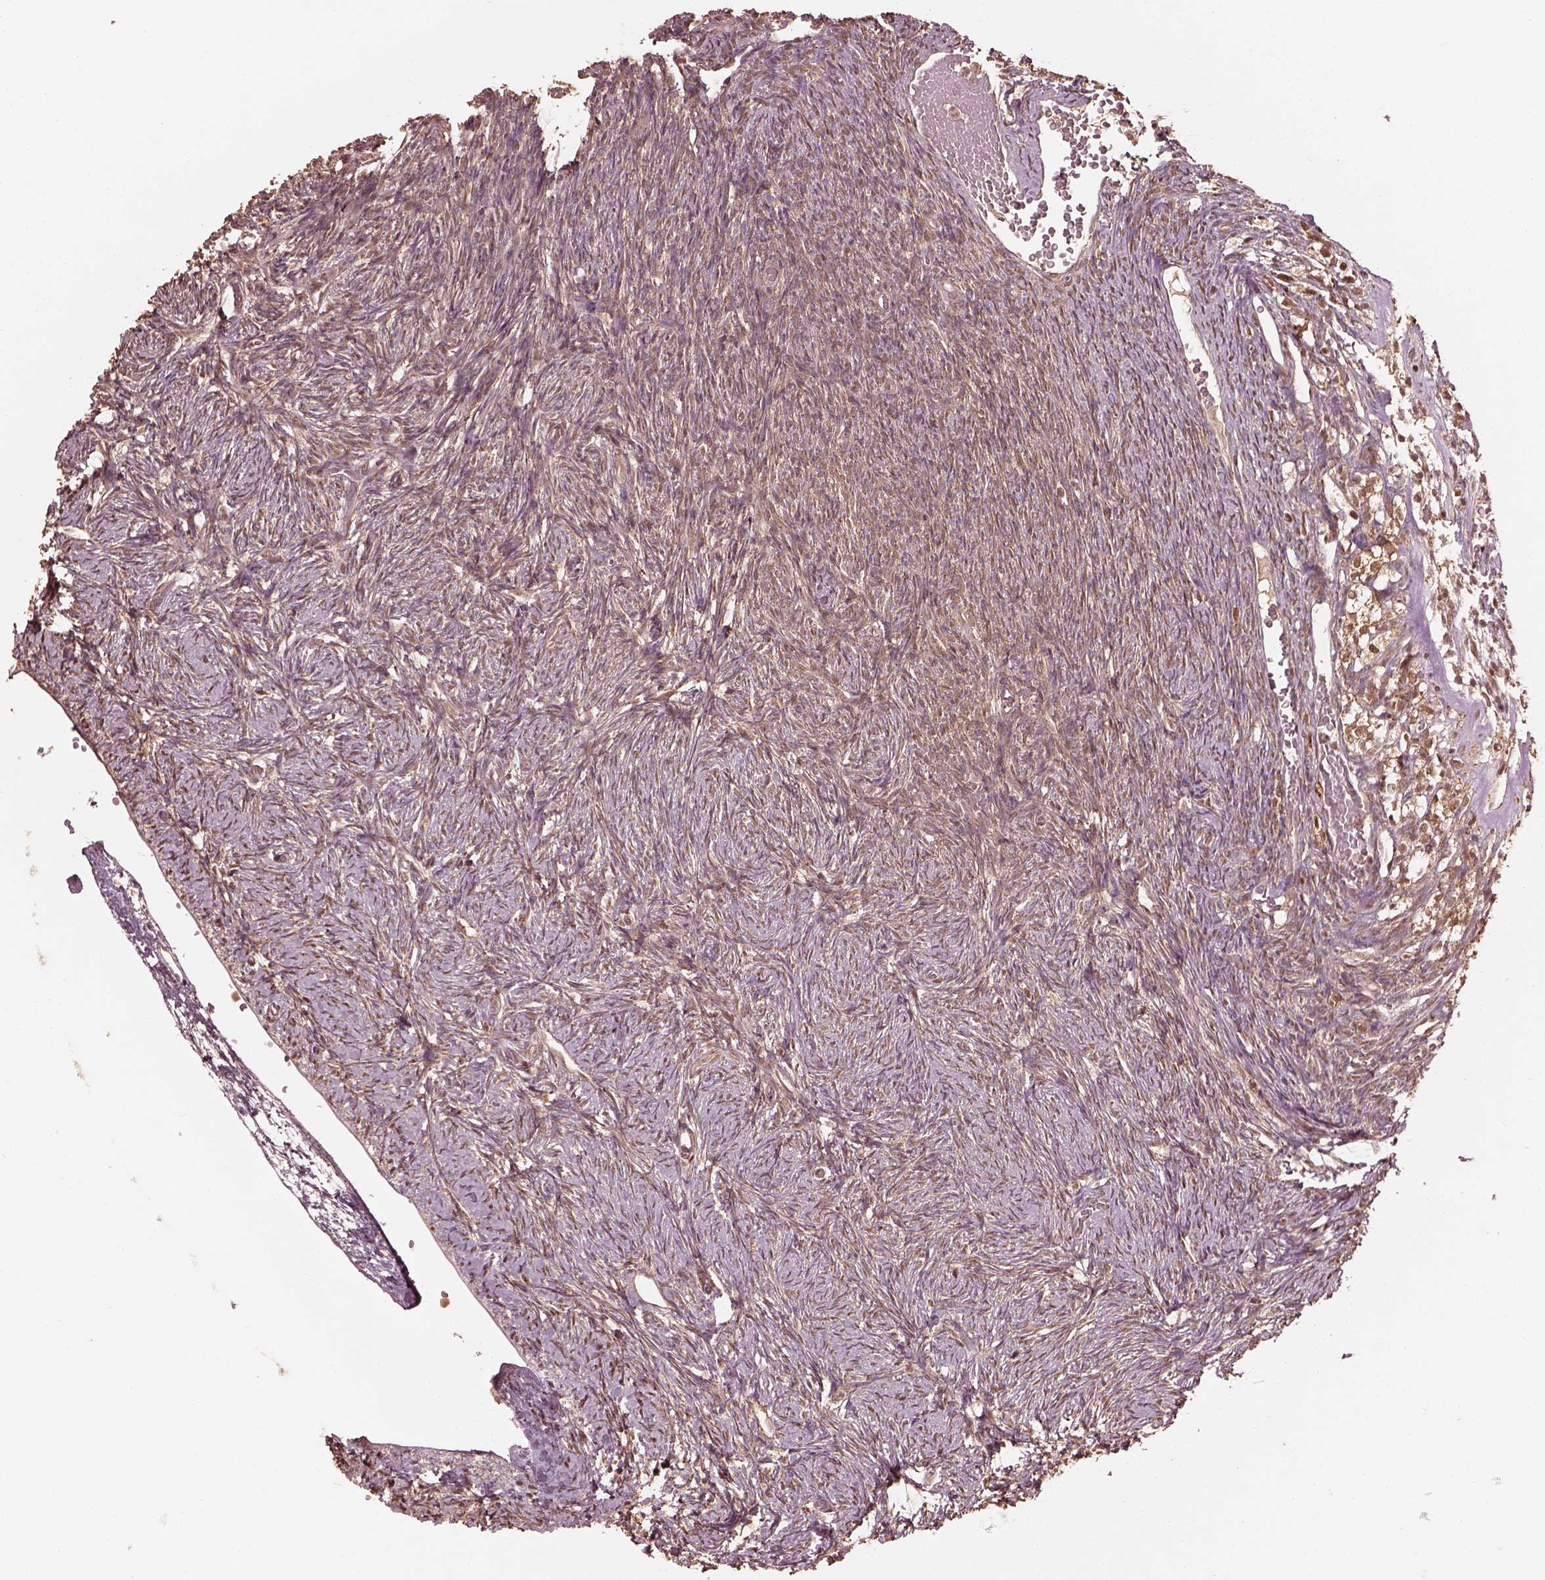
{"staining": {"intensity": "weak", "quantity": "25%-75%", "location": "cytoplasmic/membranous"}, "tissue": "ovary", "cell_type": "Ovarian stroma cells", "image_type": "normal", "snomed": [{"axis": "morphology", "description": "Normal tissue, NOS"}, {"axis": "topography", "description": "Ovary"}], "caption": "Immunohistochemical staining of normal ovary demonstrates 25%-75% levels of weak cytoplasmic/membranous protein positivity in approximately 25%-75% of ovarian stroma cells. The staining was performed using DAB (3,3'-diaminobenzidine) to visualize the protein expression in brown, while the nuclei were stained in blue with hematoxylin (Magnification: 20x).", "gene": "PSMC5", "patient": {"sex": "female", "age": 39}}